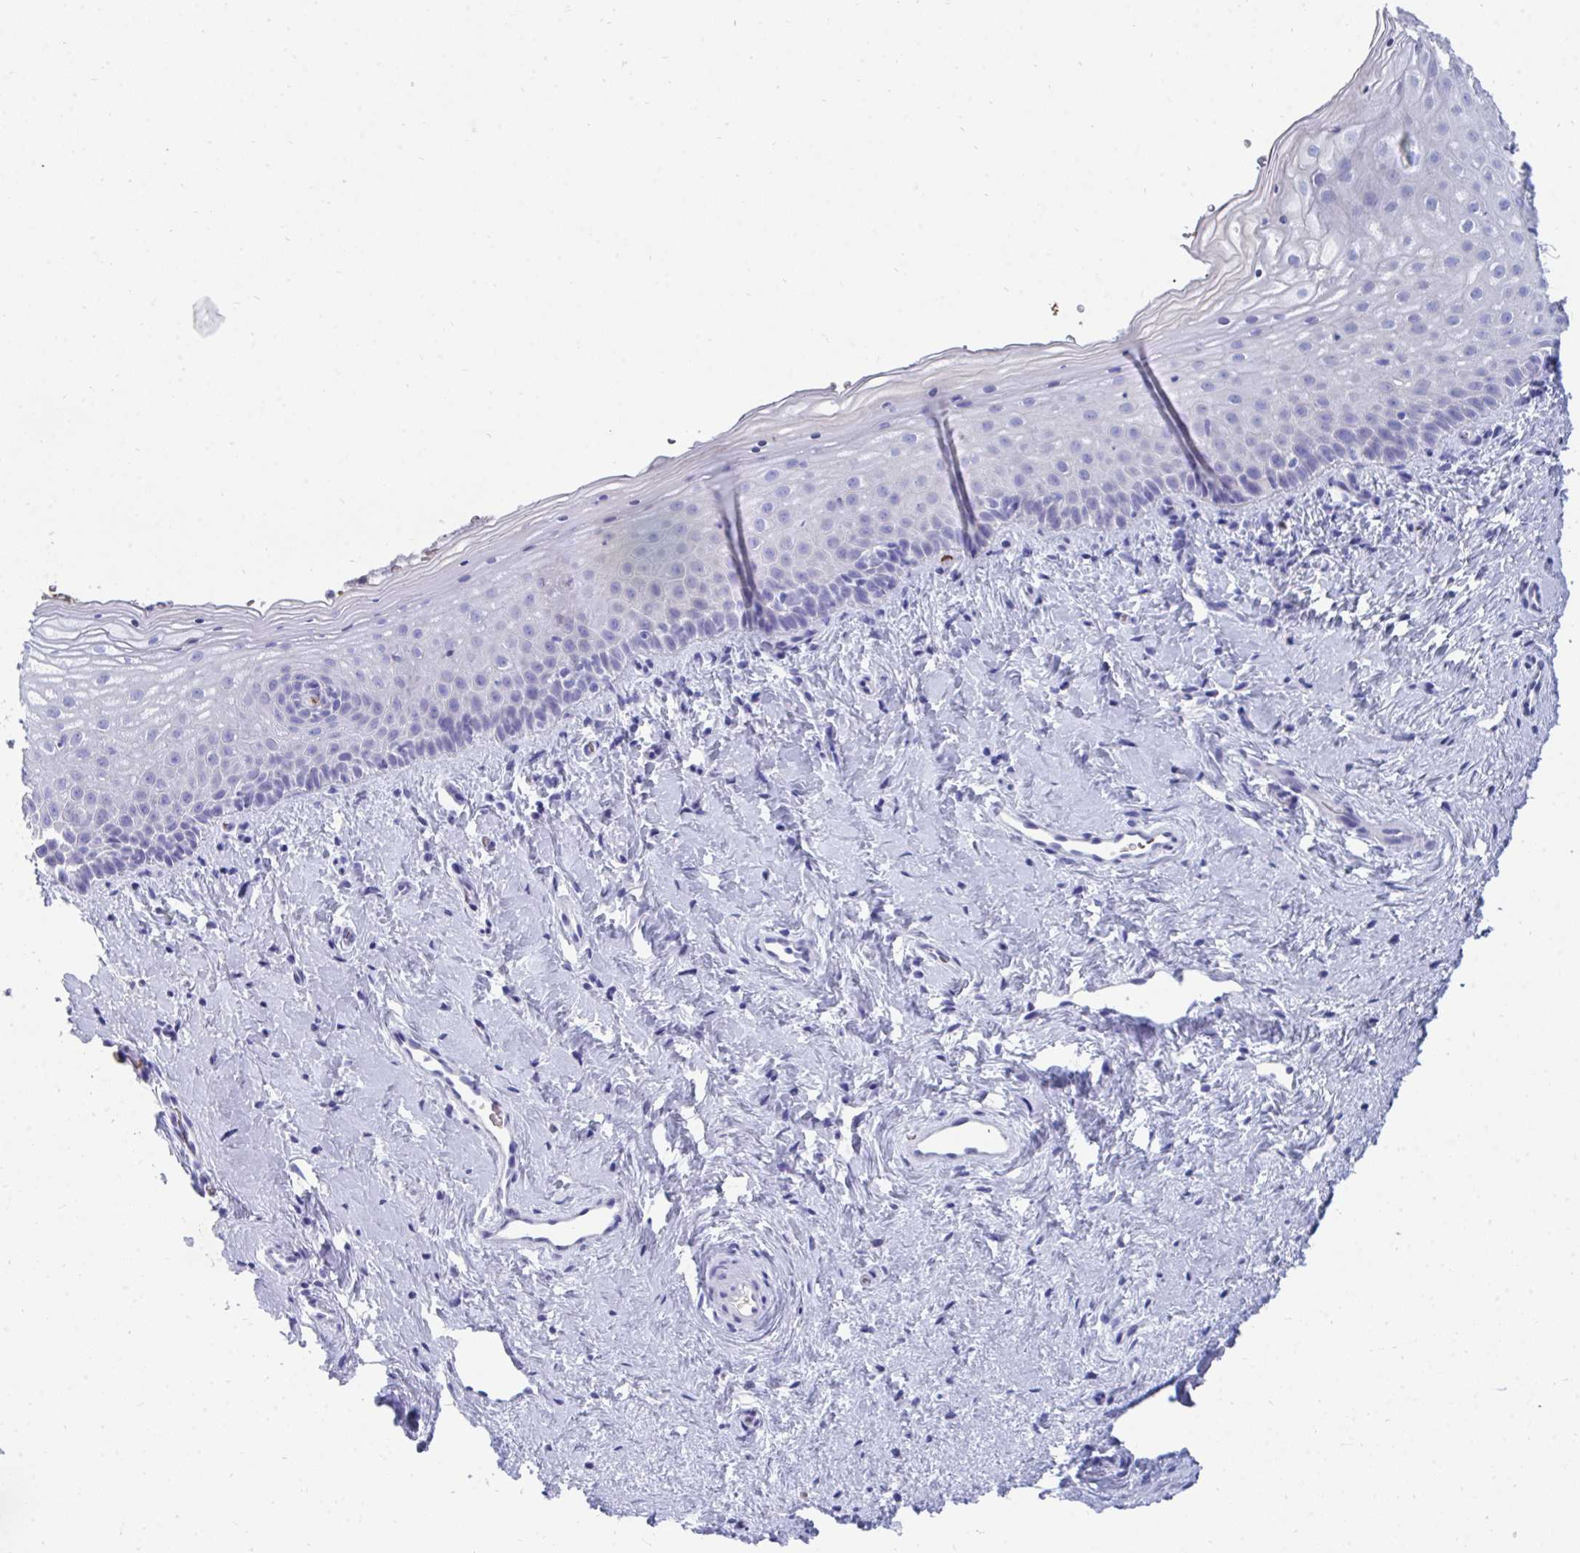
{"staining": {"intensity": "negative", "quantity": "none", "location": "none"}, "tissue": "vagina", "cell_type": "Squamous epithelial cells", "image_type": "normal", "snomed": [{"axis": "morphology", "description": "Normal tissue, NOS"}, {"axis": "topography", "description": "Vagina"}], "caption": "Immunohistochemistry (IHC) of unremarkable vagina exhibits no staining in squamous epithelial cells.", "gene": "MROH2B", "patient": {"sex": "female", "age": 51}}